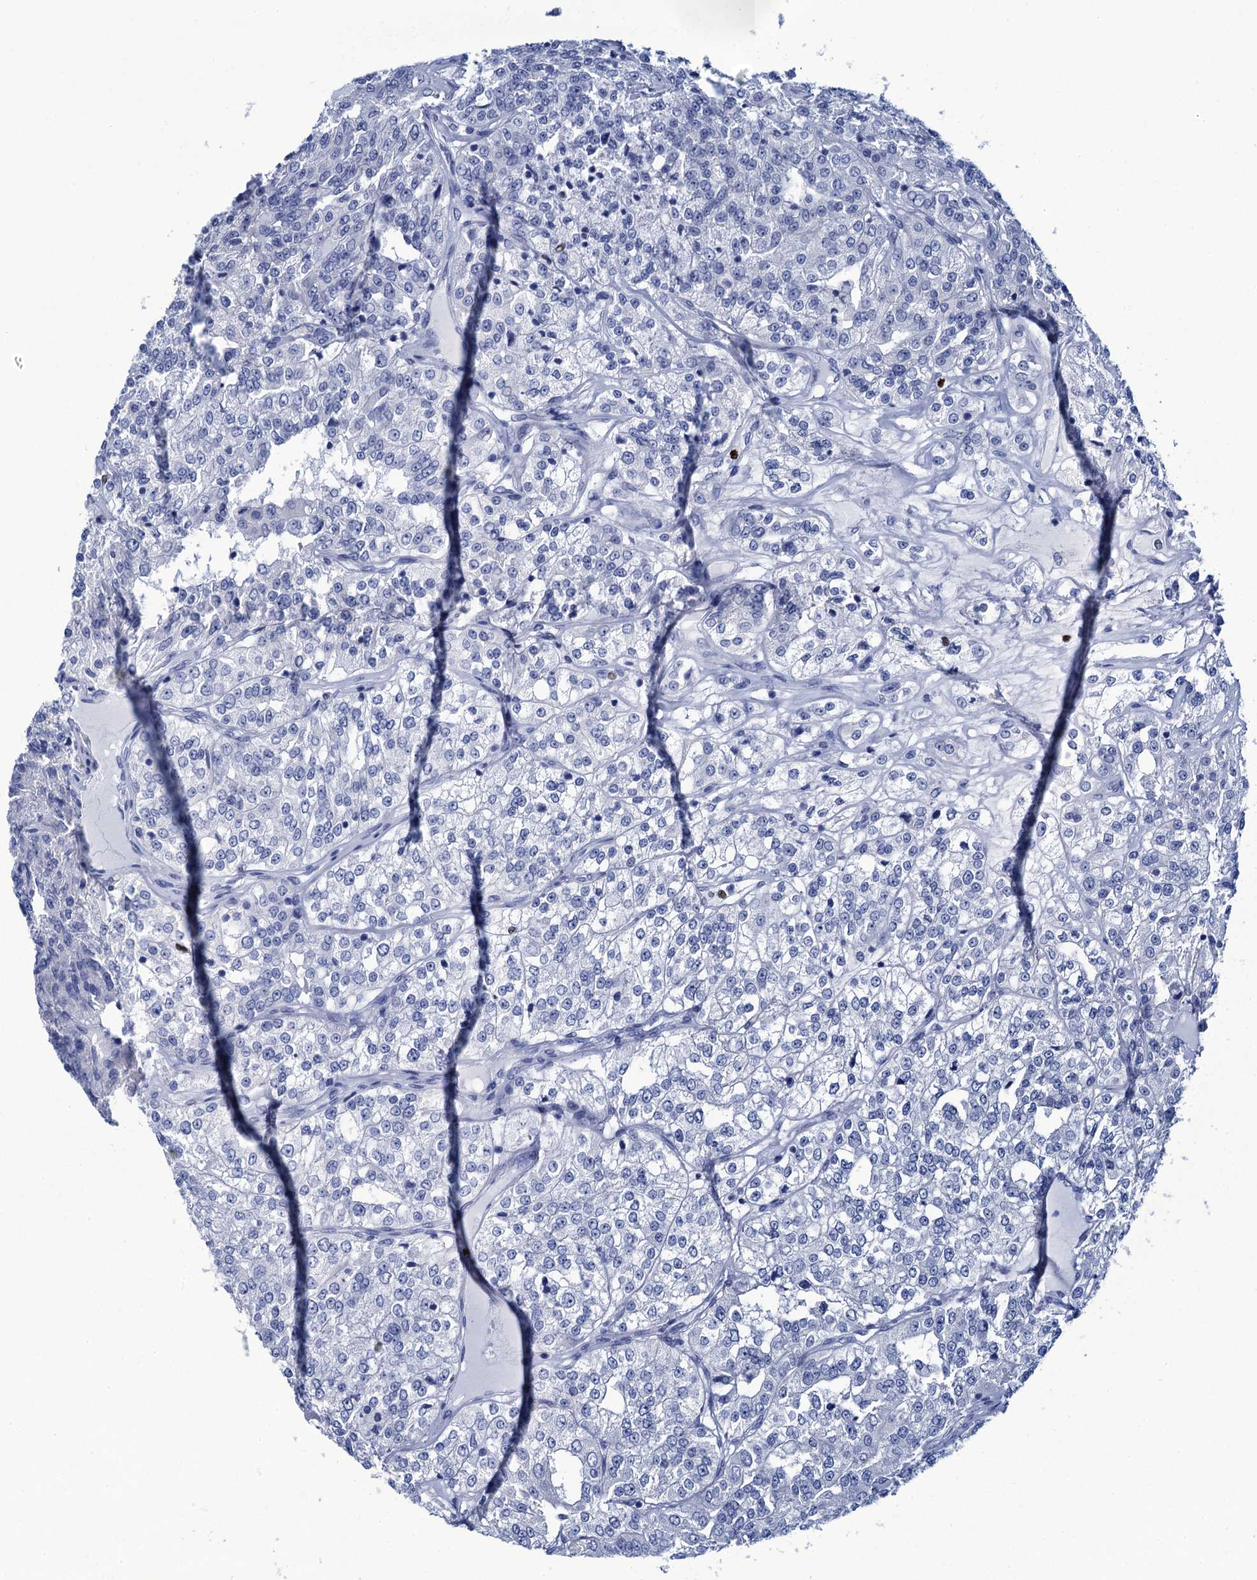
{"staining": {"intensity": "negative", "quantity": "none", "location": "none"}, "tissue": "renal cancer", "cell_type": "Tumor cells", "image_type": "cancer", "snomed": [{"axis": "morphology", "description": "Adenocarcinoma, NOS"}, {"axis": "topography", "description": "Kidney"}], "caption": "Tumor cells are negative for brown protein staining in renal adenocarcinoma.", "gene": "RHCG", "patient": {"sex": "female", "age": 63}}